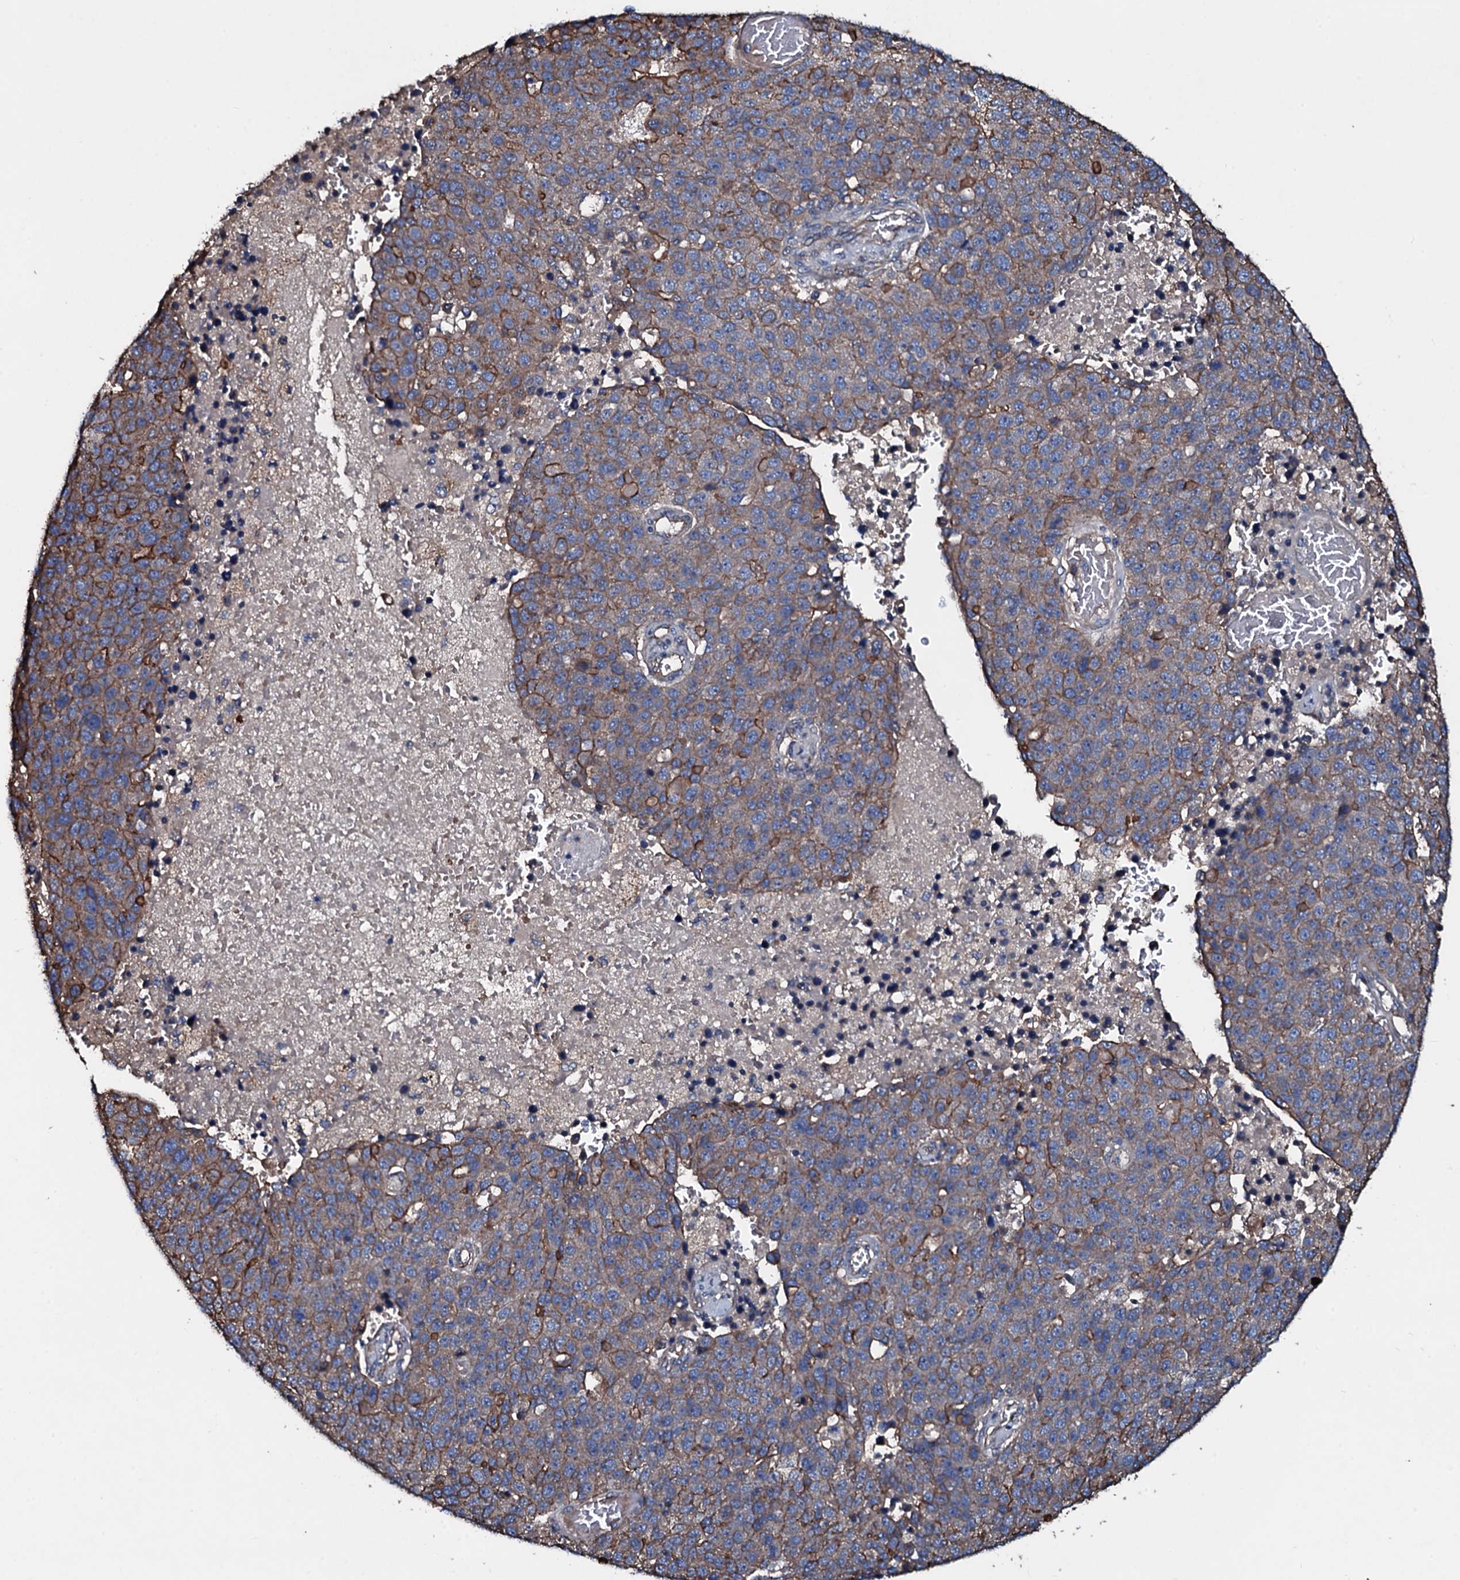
{"staining": {"intensity": "moderate", "quantity": "25%-75%", "location": "cytoplasmic/membranous"}, "tissue": "pancreatic cancer", "cell_type": "Tumor cells", "image_type": "cancer", "snomed": [{"axis": "morphology", "description": "Adenocarcinoma, NOS"}, {"axis": "topography", "description": "Pancreas"}], "caption": "Immunohistochemical staining of human adenocarcinoma (pancreatic) shows moderate cytoplasmic/membranous protein positivity in approximately 25%-75% of tumor cells. Using DAB (brown) and hematoxylin (blue) stains, captured at high magnification using brightfield microscopy.", "gene": "DMAC2", "patient": {"sex": "female", "age": 61}}